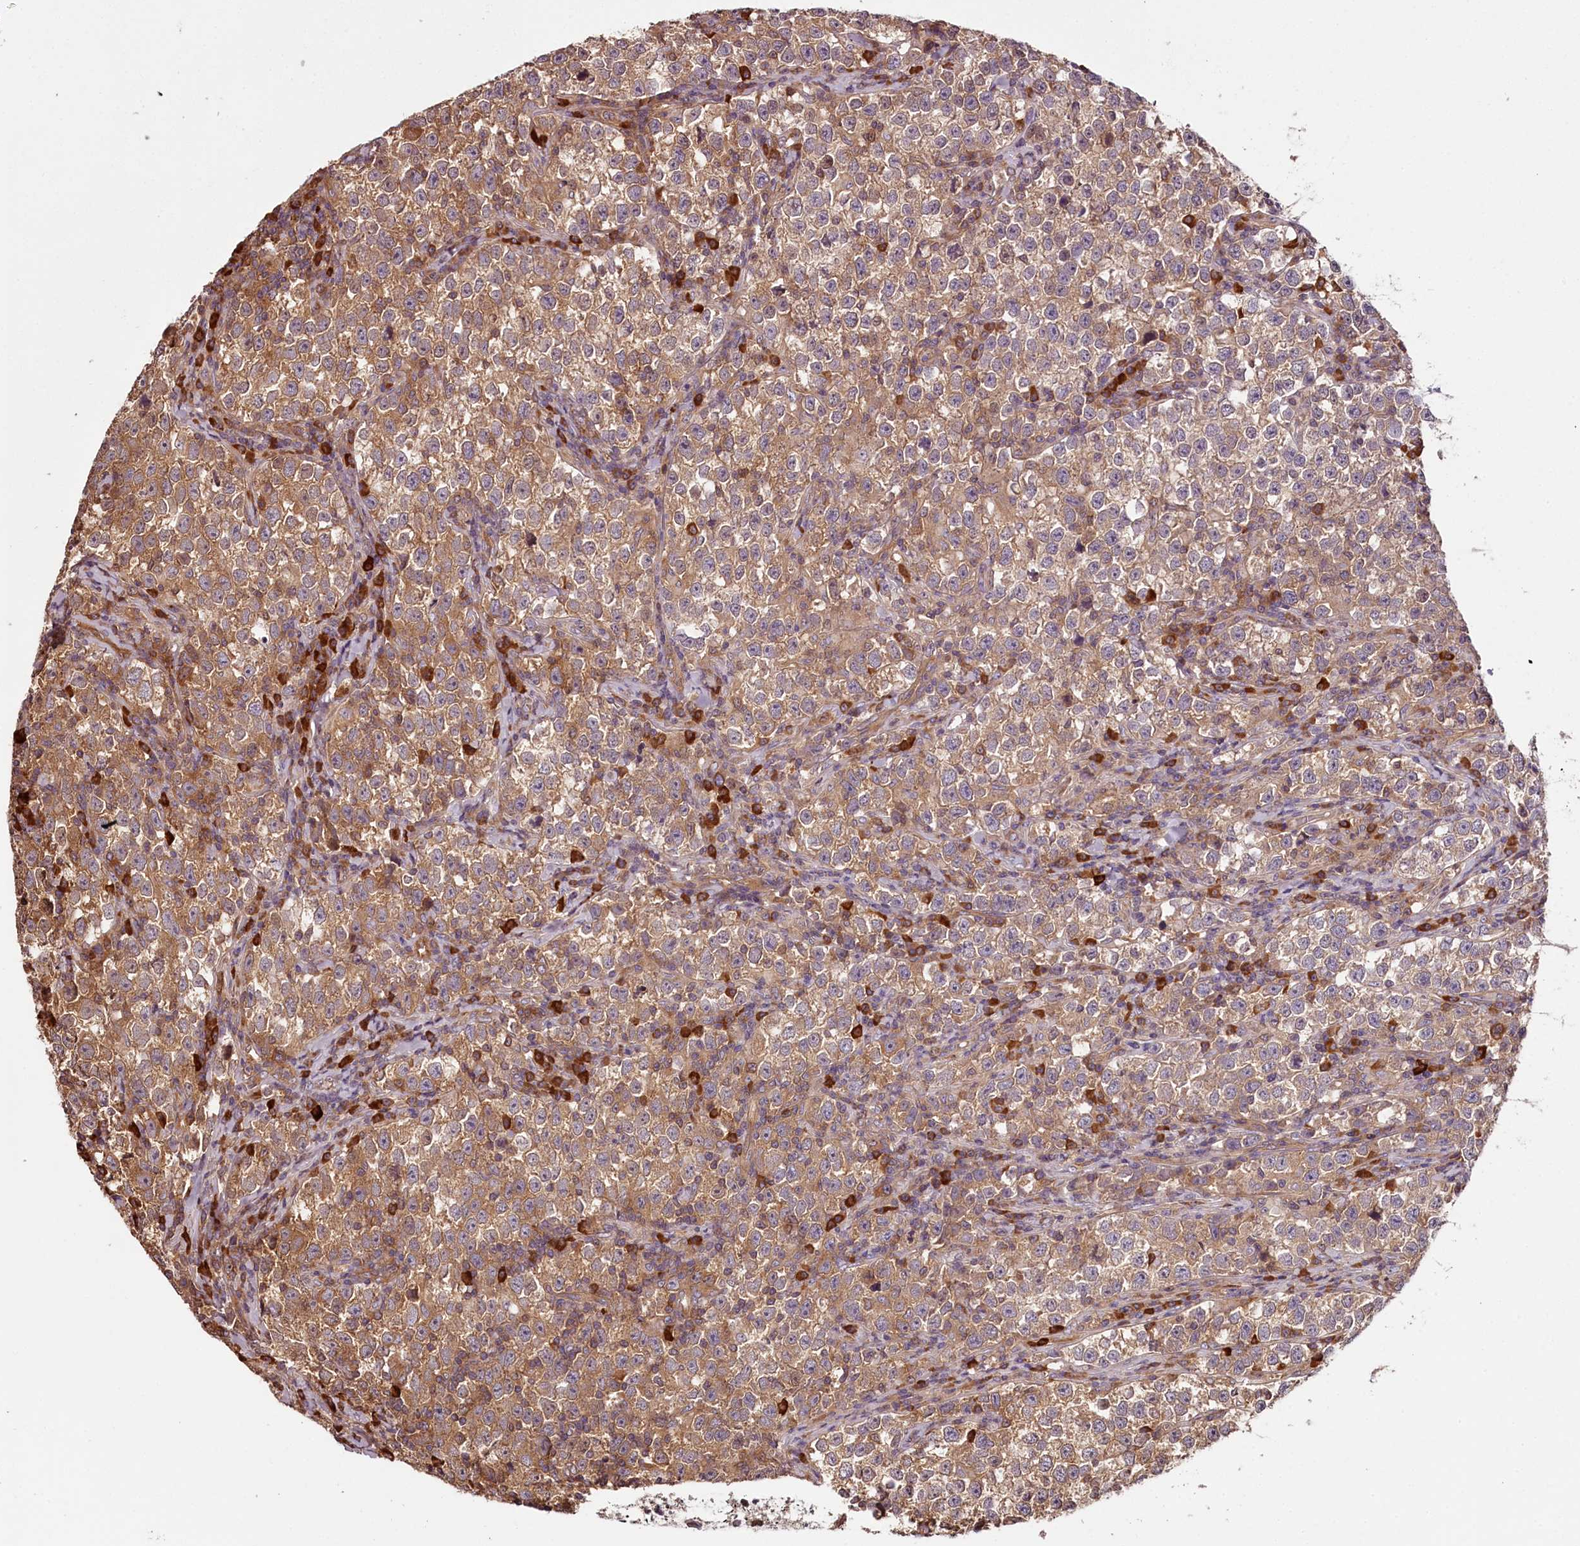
{"staining": {"intensity": "moderate", "quantity": ">75%", "location": "cytoplasmic/membranous"}, "tissue": "testis cancer", "cell_type": "Tumor cells", "image_type": "cancer", "snomed": [{"axis": "morphology", "description": "Normal tissue, NOS"}, {"axis": "morphology", "description": "Seminoma, NOS"}, {"axis": "topography", "description": "Testis"}], "caption": "A high-resolution micrograph shows immunohistochemistry staining of testis seminoma, which displays moderate cytoplasmic/membranous positivity in approximately >75% of tumor cells.", "gene": "TARS1", "patient": {"sex": "male", "age": 43}}